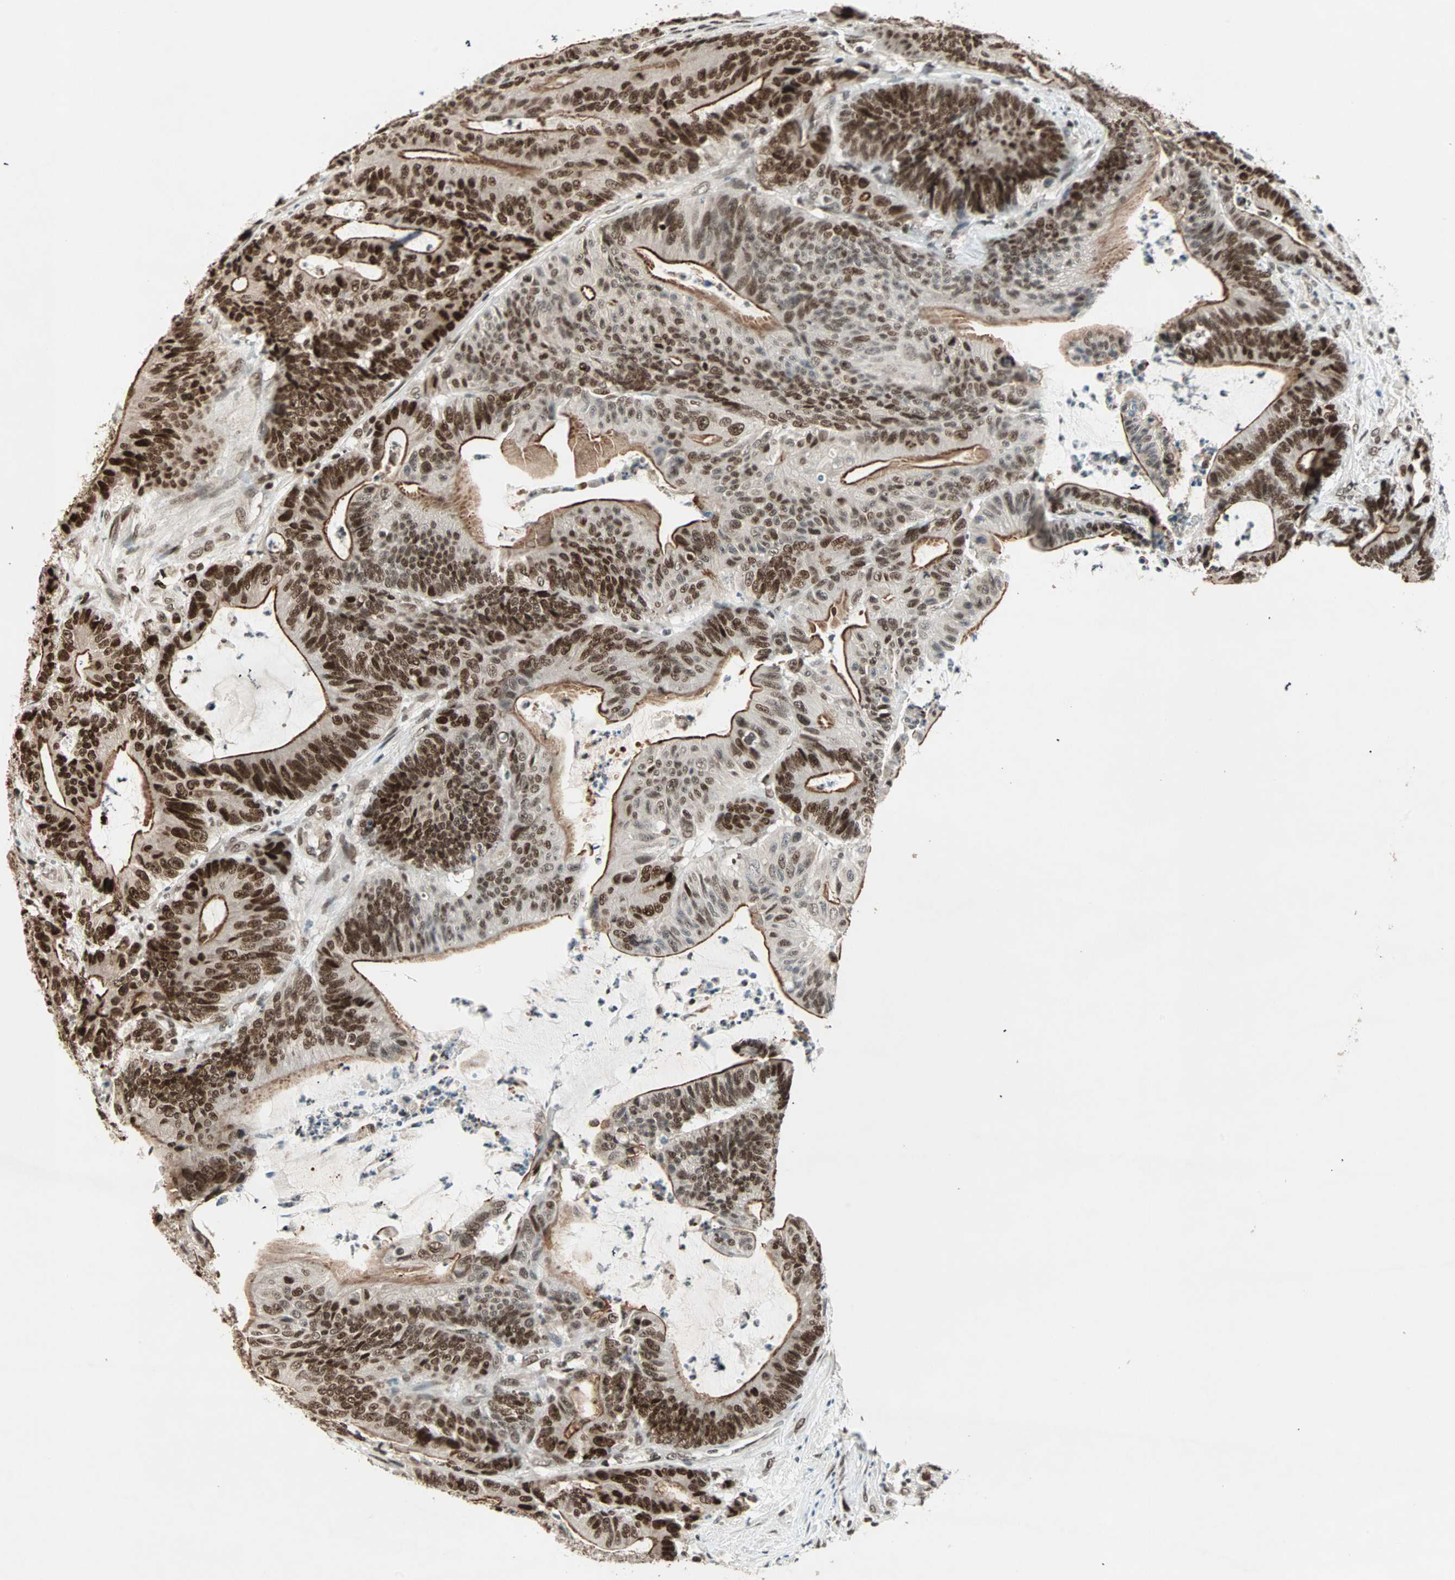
{"staining": {"intensity": "strong", "quantity": ">75%", "location": "cytoplasmic/membranous,nuclear"}, "tissue": "colorectal cancer", "cell_type": "Tumor cells", "image_type": "cancer", "snomed": [{"axis": "morphology", "description": "Adenocarcinoma, NOS"}, {"axis": "topography", "description": "Colon"}], "caption": "Immunohistochemical staining of colorectal cancer (adenocarcinoma) shows strong cytoplasmic/membranous and nuclear protein expression in about >75% of tumor cells.", "gene": "MDC1", "patient": {"sex": "female", "age": 84}}